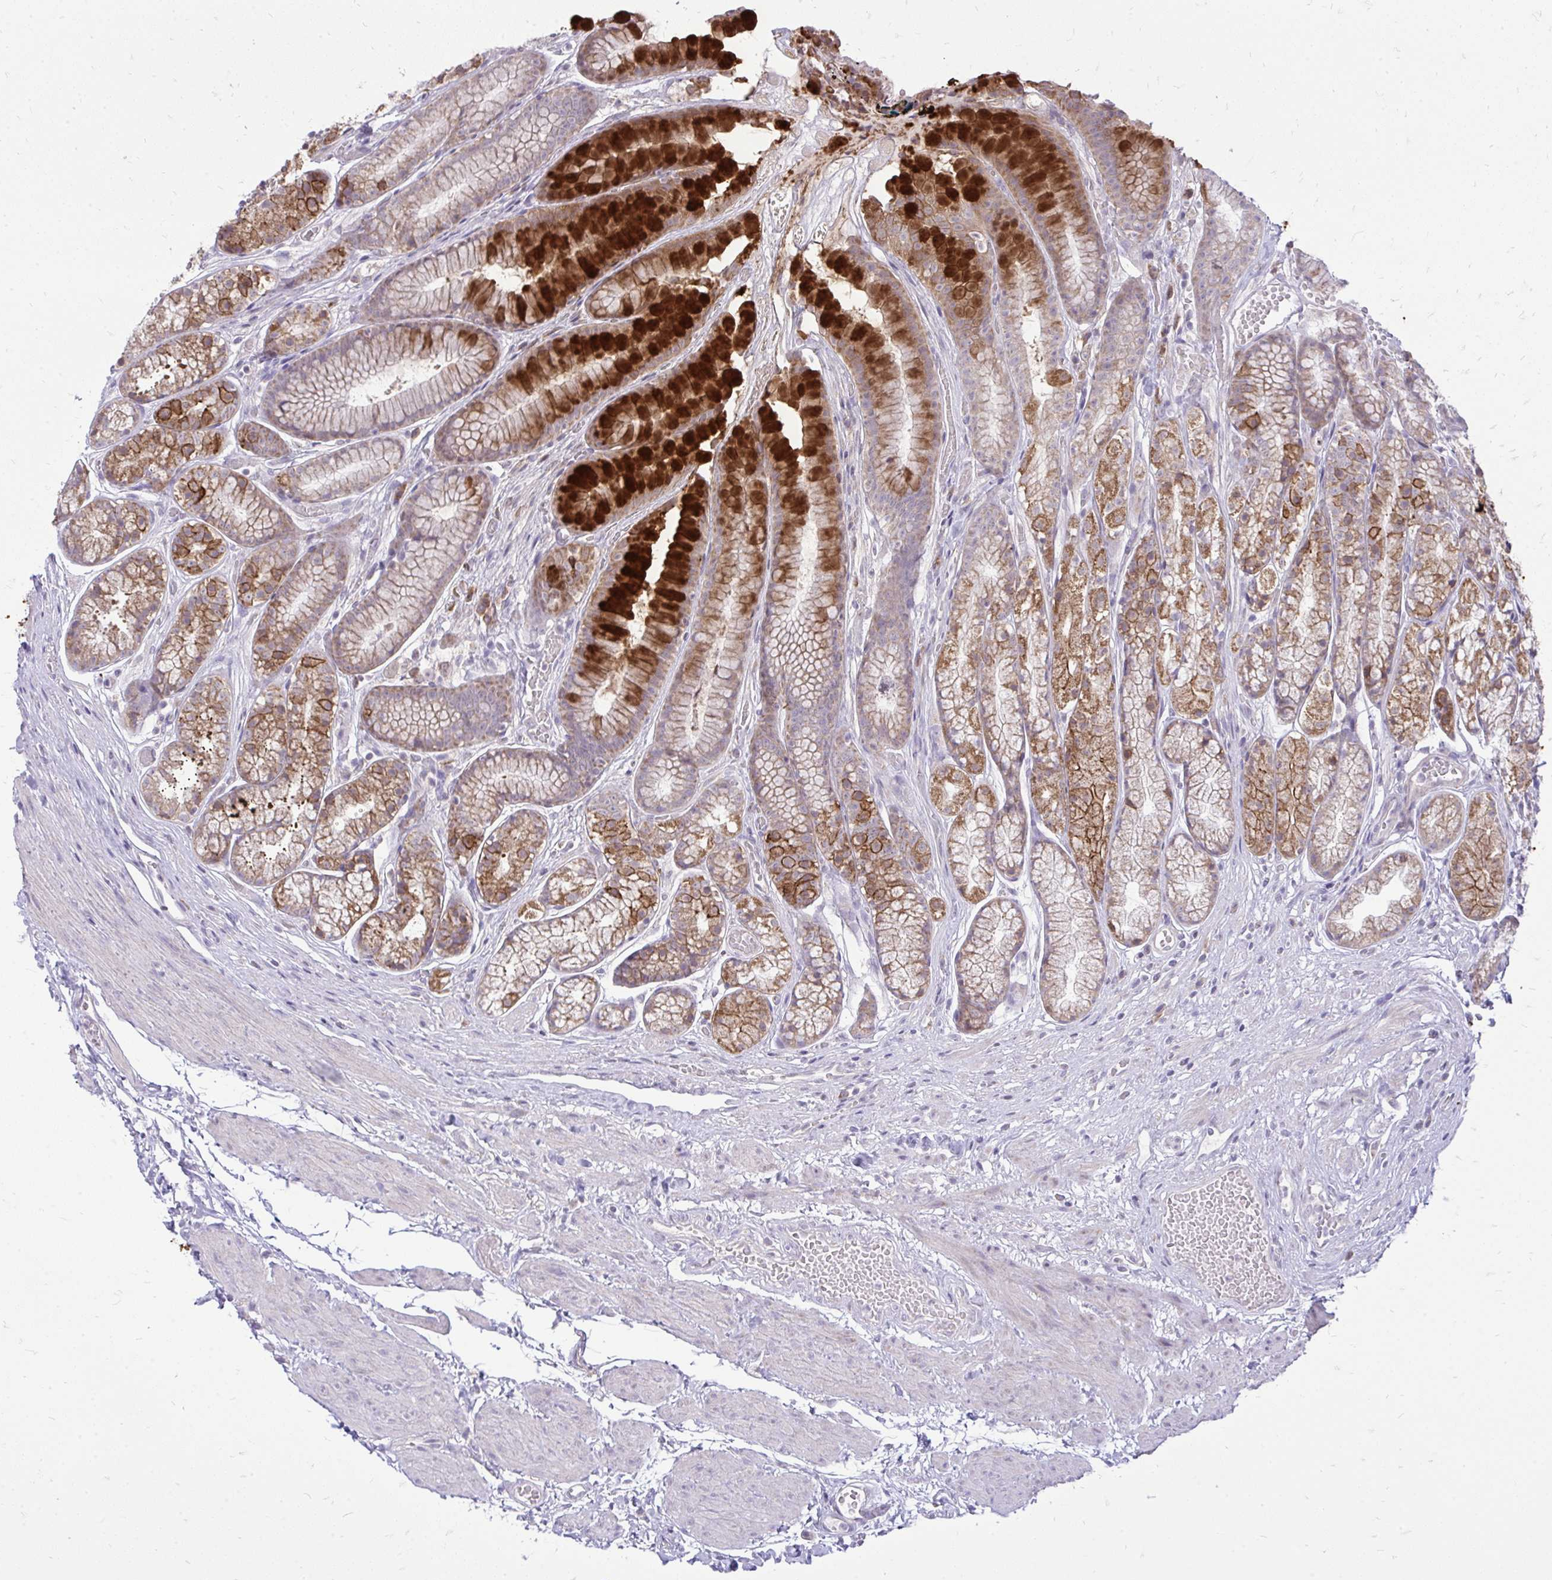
{"staining": {"intensity": "strong", "quantity": ">75%", "location": "cytoplasmic/membranous"}, "tissue": "stomach", "cell_type": "Glandular cells", "image_type": "normal", "snomed": [{"axis": "morphology", "description": "Normal tissue, NOS"}, {"axis": "topography", "description": "Smooth muscle"}, {"axis": "topography", "description": "Stomach"}], "caption": "An immunohistochemistry (IHC) image of unremarkable tissue is shown. Protein staining in brown highlights strong cytoplasmic/membranous positivity in stomach within glandular cells. Using DAB (brown) and hematoxylin (blue) stains, captured at high magnification using brightfield microscopy.", "gene": "SPTBN2", "patient": {"sex": "male", "age": 70}}